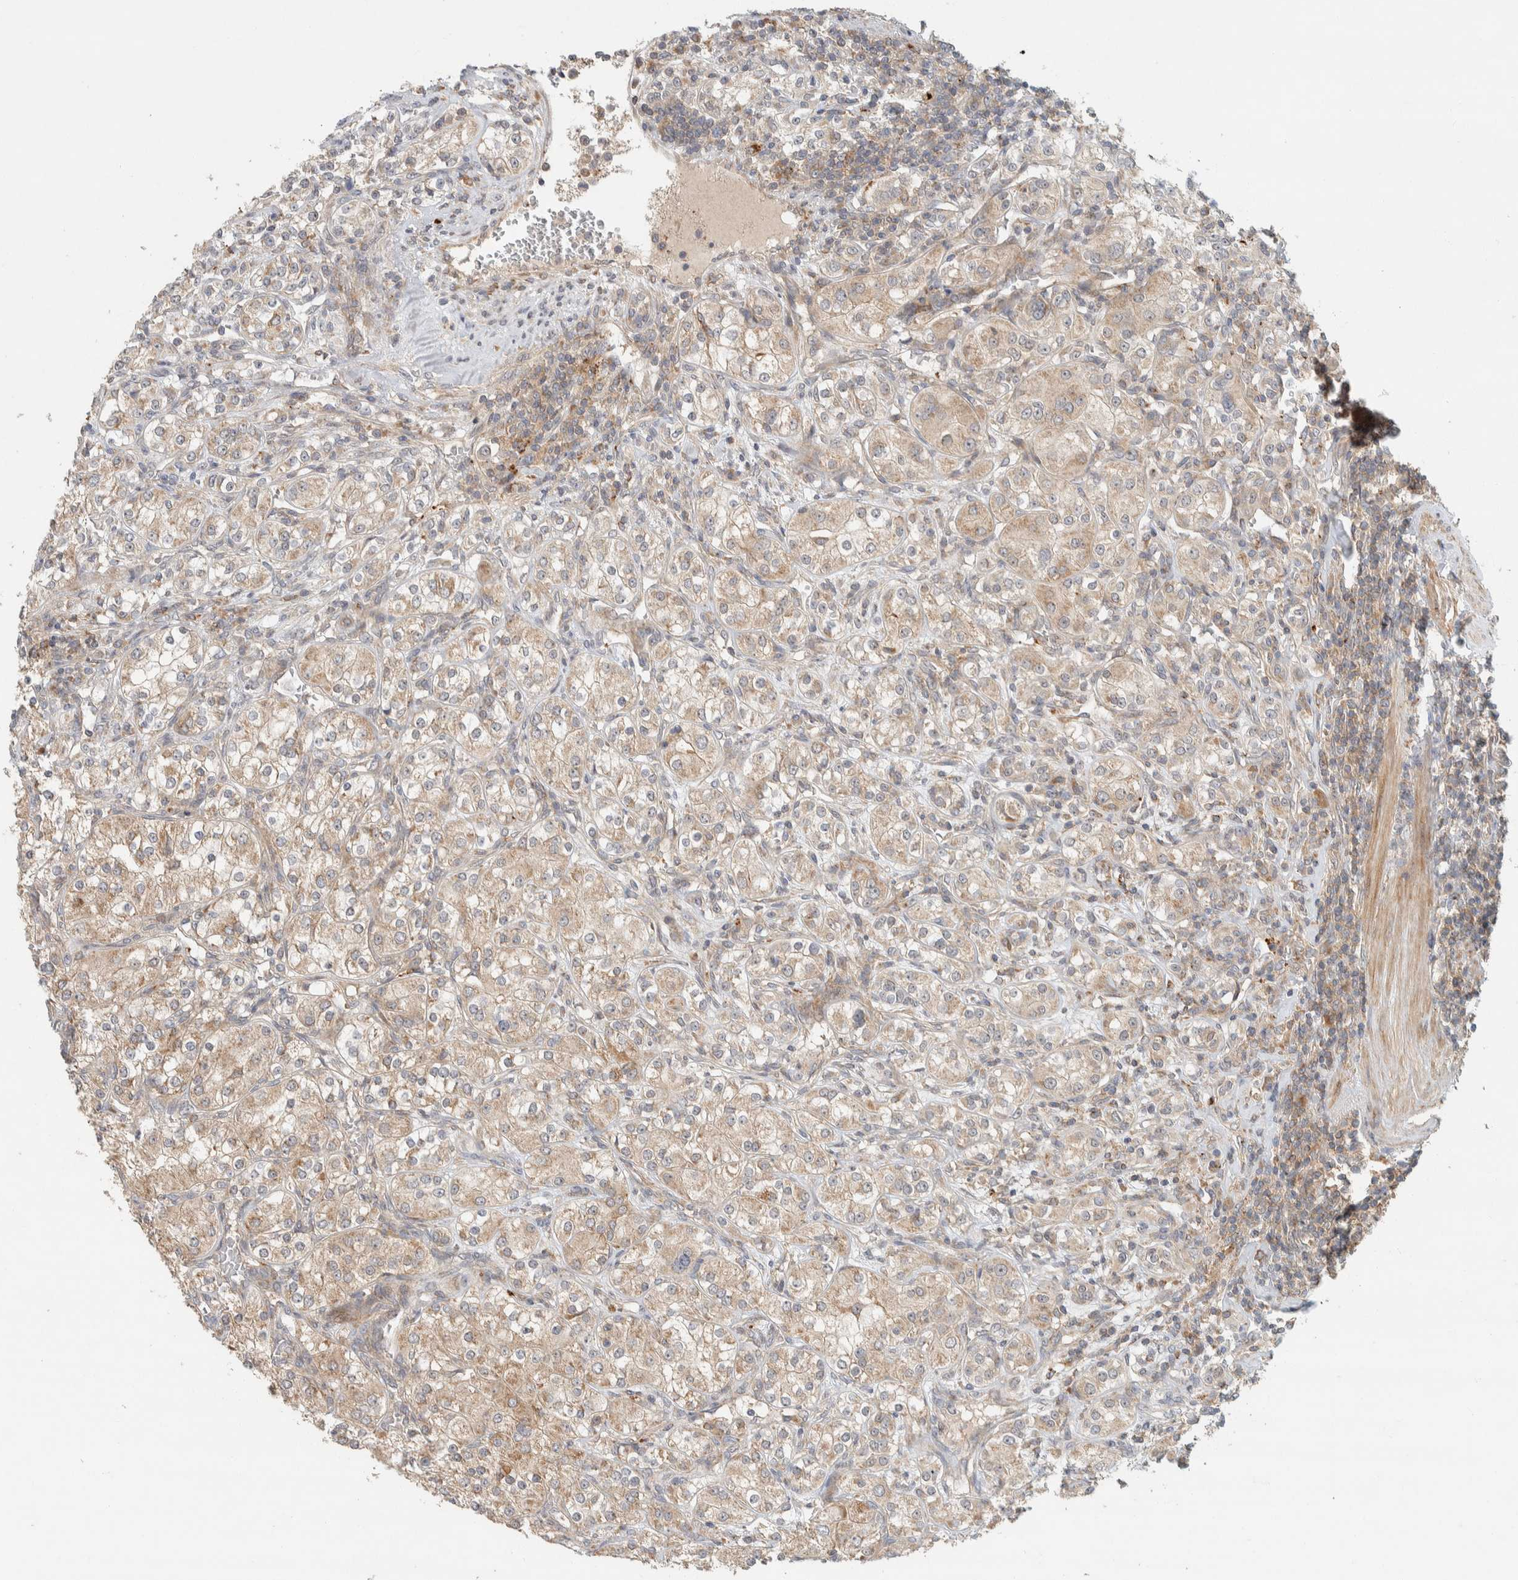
{"staining": {"intensity": "weak", "quantity": ">75%", "location": "cytoplasmic/membranous"}, "tissue": "renal cancer", "cell_type": "Tumor cells", "image_type": "cancer", "snomed": [{"axis": "morphology", "description": "Adenocarcinoma, NOS"}, {"axis": "topography", "description": "Kidney"}], "caption": "Immunohistochemistry (IHC) staining of renal cancer (adenocarcinoma), which reveals low levels of weak cytoplasmic/membranous staining in approximately >75% of tumor cells indicating weak cytoplasmic/membranous protein staining. The staining was performed using DAB (brown) for protein detection and nuclei were counterstained in hematoxylin (blue).", "gene": "KIF9", "patient": {"sex": "male", "age": 77}}